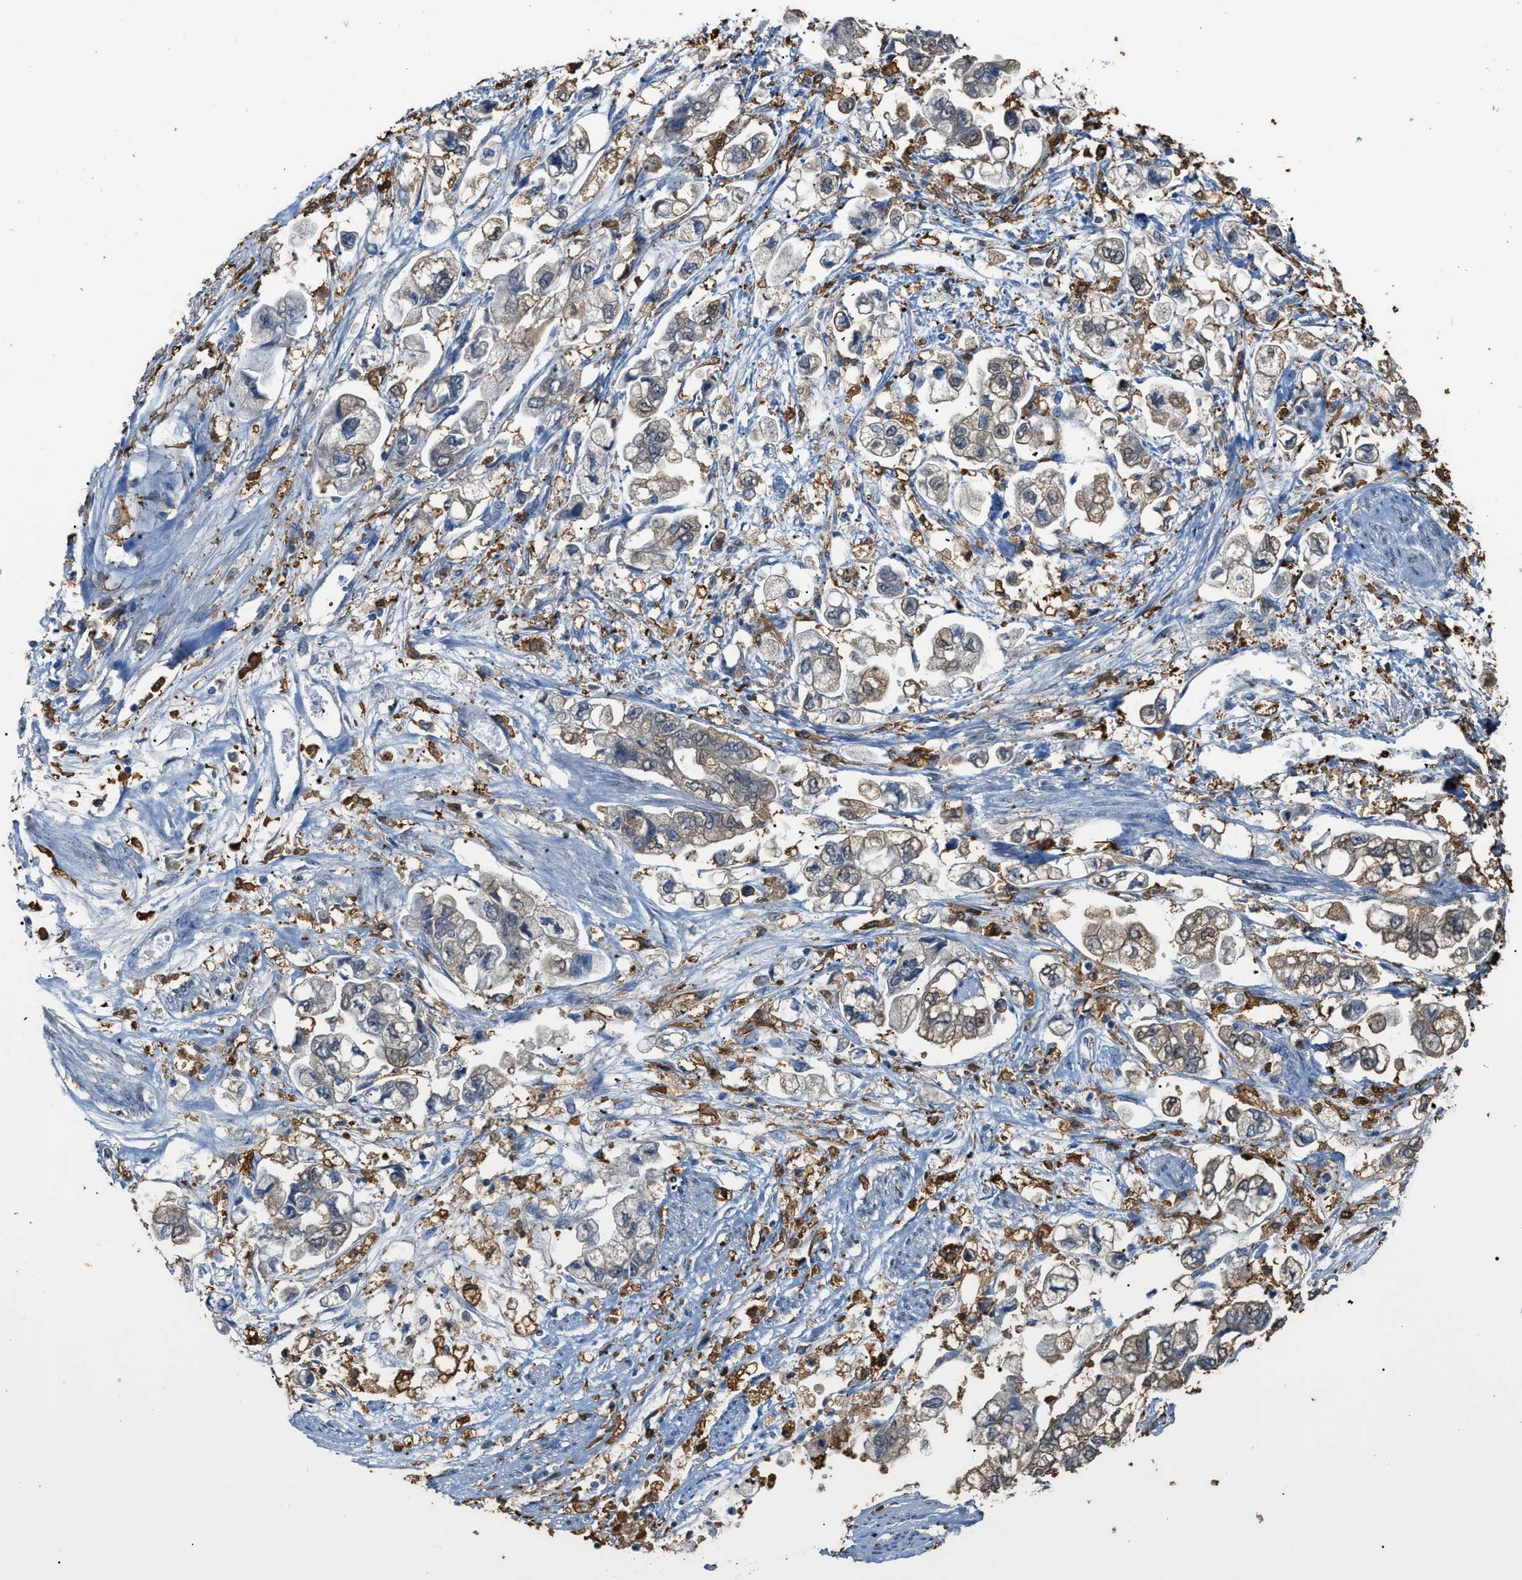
{"staining": {"intensity": "weak", "quantity": "25%-75%", "location": "cytoplasmic/membranous"}, "tissue": "stomach cancer", "cell_type": "Tumor cells", "image_type": "cancer", "snomed": [{"axis": "morphology", "description": "Normal tissue, NOS"}, {"axis": "morphology", "description": "Adenocarcinoma, NOS"}, {"axis": "topography", "description": "Stomach"}], "caption": "A brown stain highlights weak cytoplasmic/membranous staining of a protein in human stomach cancer (adenocarcinoma) tumor cells. Nuclei are stained in blue.", "gene": "GCN1", "patient": {"sex": "male", "age": 62}}